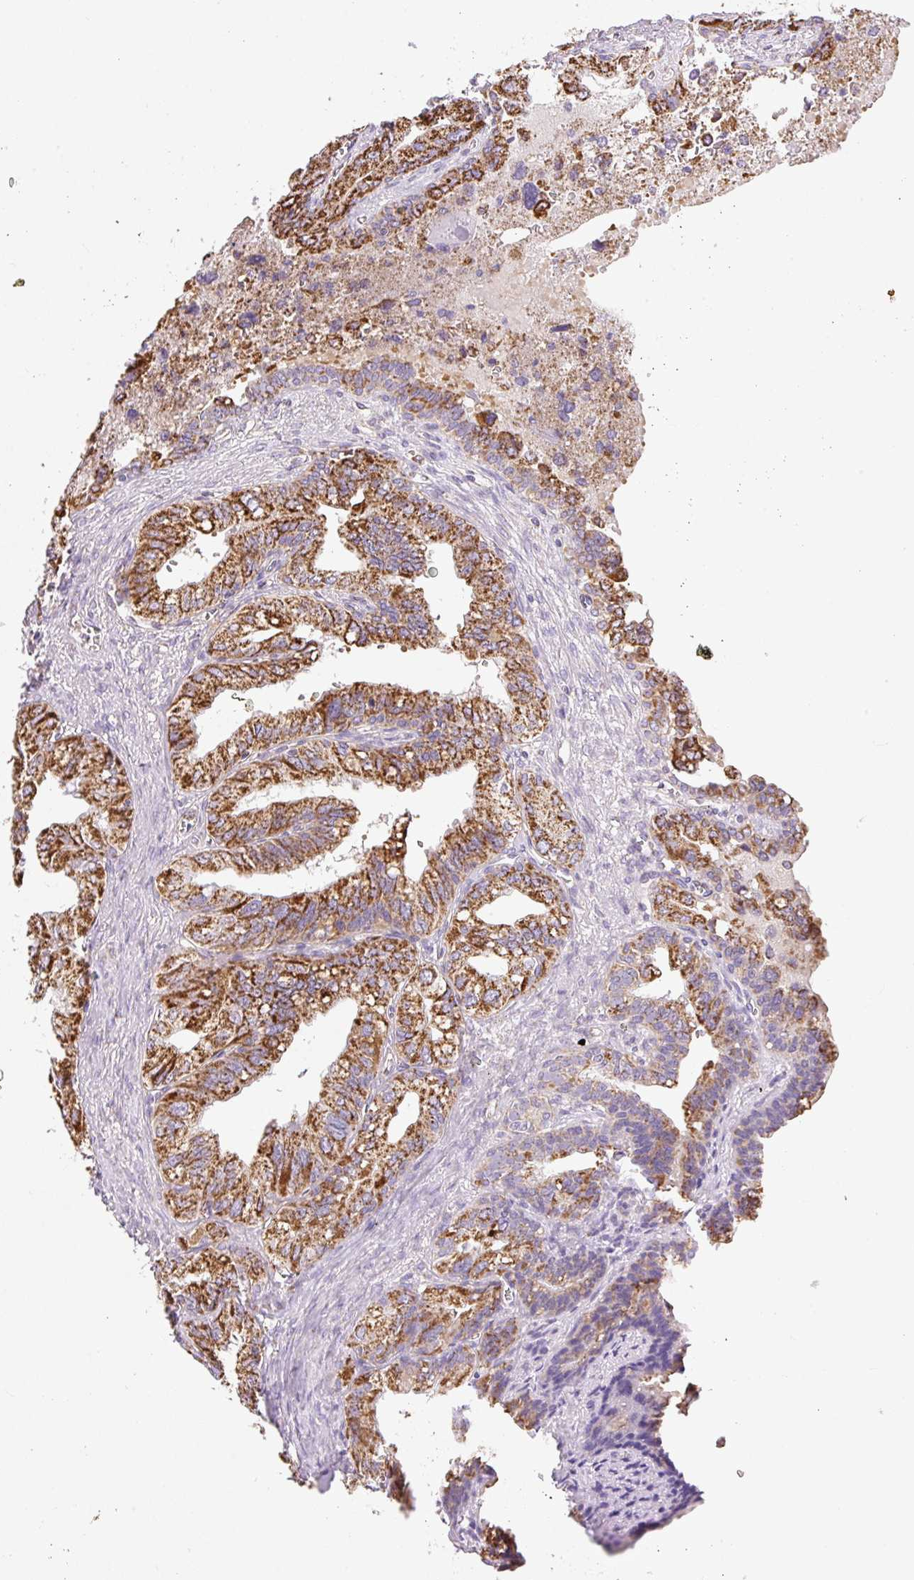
{"staining": {"intensity": "strong", "quantity": ">75%", "location": "cytoplasmic/membranous"}, "tissue": "seminal vesicle", "cell_type": "Glandular cells", "image_type": "normal", "snomed": [{"axis": "morphology", "description": "Normal tissue, NOS"}, {"axis": "topography", "description": "Seminal veicle"}], "caption": "This is a histology image of immunohistochemistry staining of normal seminal vesicle, which shows strong positivity in the cytoplasmic/membranous of glandular cells.", "gene": "DAAM2", "patient": {"sex": "male", "age": 67}}